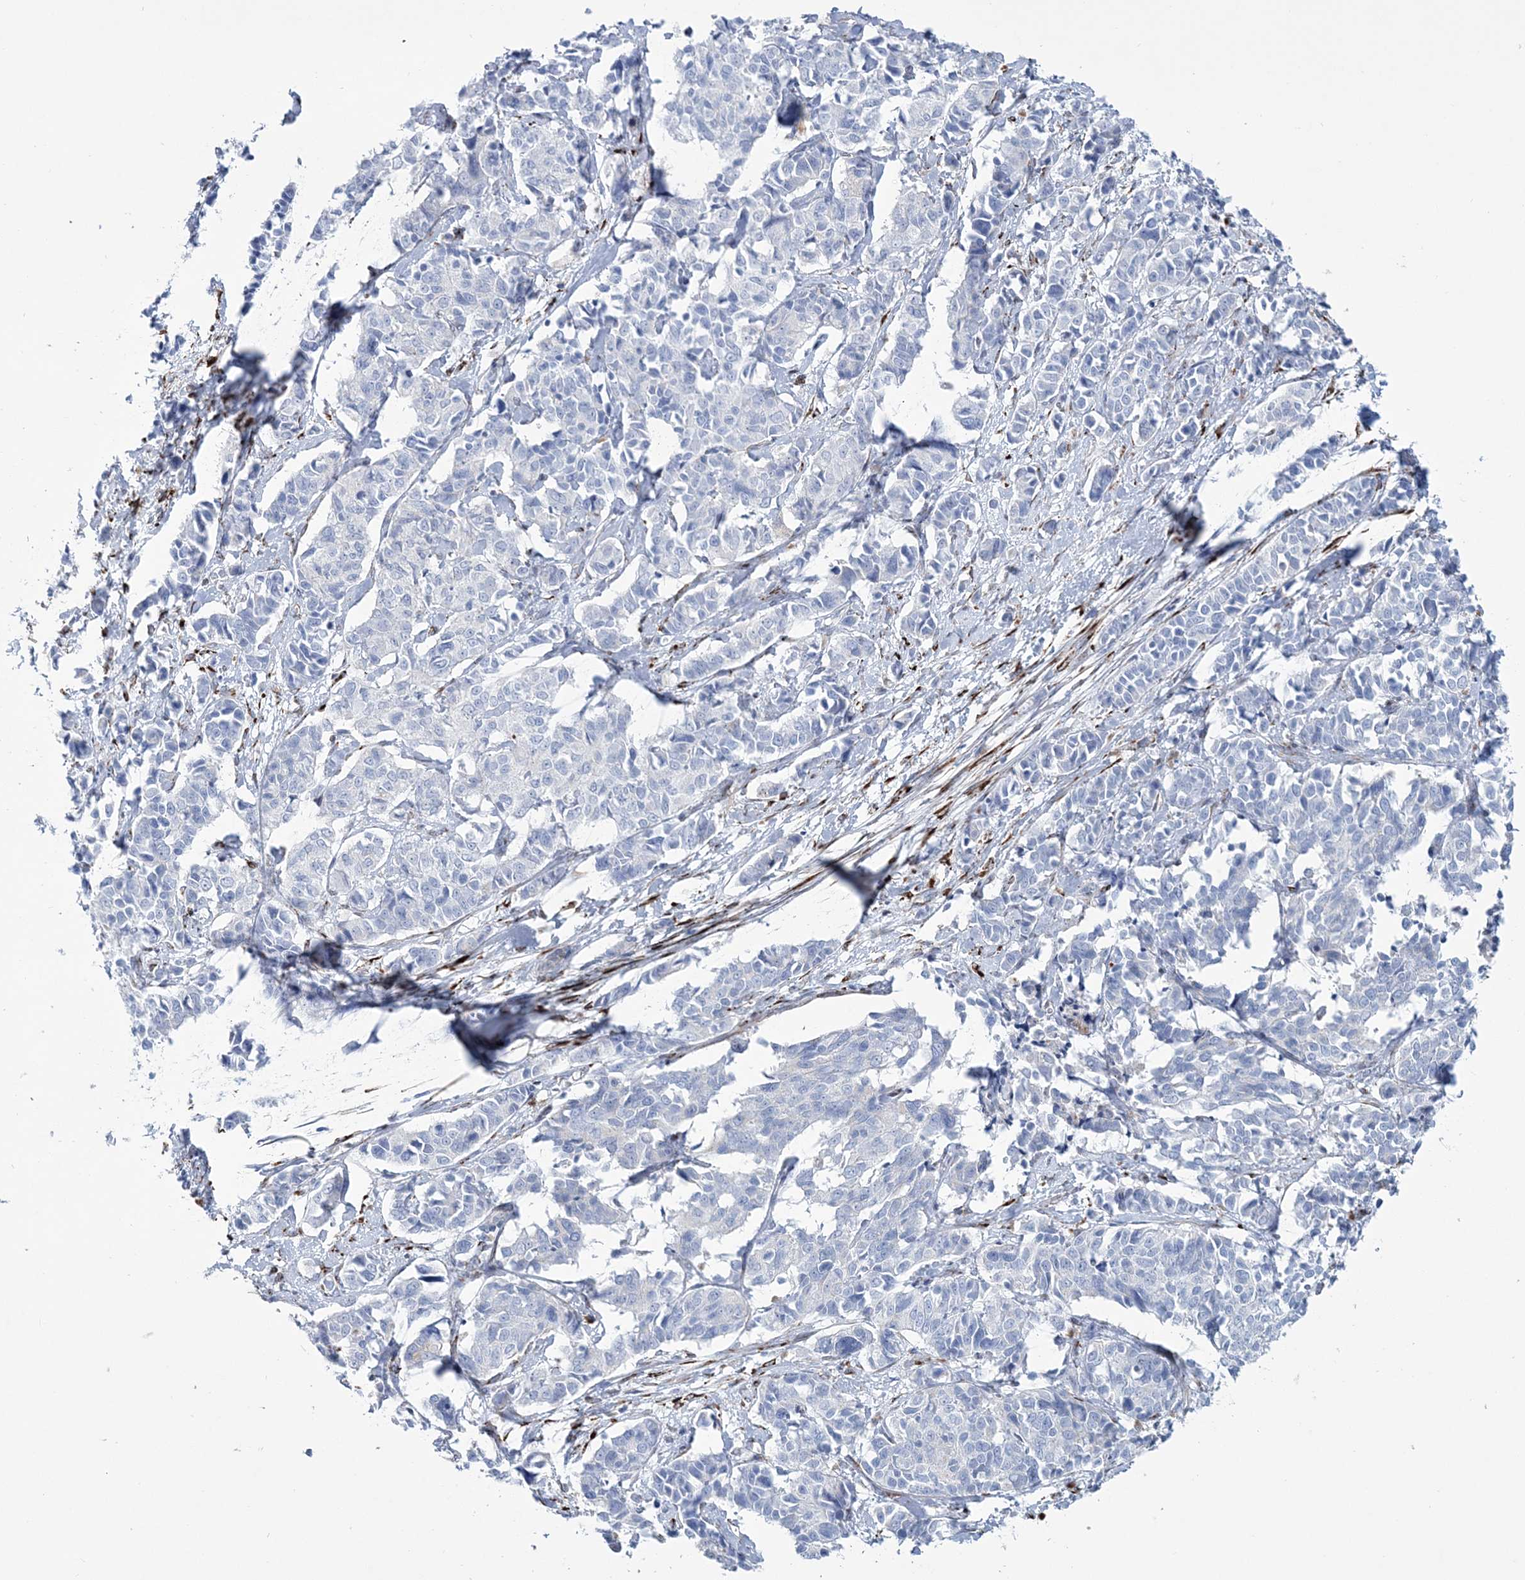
{"staining": {"intensity": "negative", "quantity": "none", "location": "none"}, "tissue": "cervical cancer", "cell_type": "Tumor cells", "image_type": "cancer", "snomed": [{"axis": "morphology", "description": "Normal tissue, NOS"}, {"axis": "morphology", "description": "Squamous cell carcinoma, NOS"}, {"axis": "topography", "description": "Cervix"}], "caption": "The IHC histopathology image has no significant staining in tumor cells of cervical cancer tissue.", "gene": "RAB11FIP5", "patient": {"sex": "female", "age": 35}}